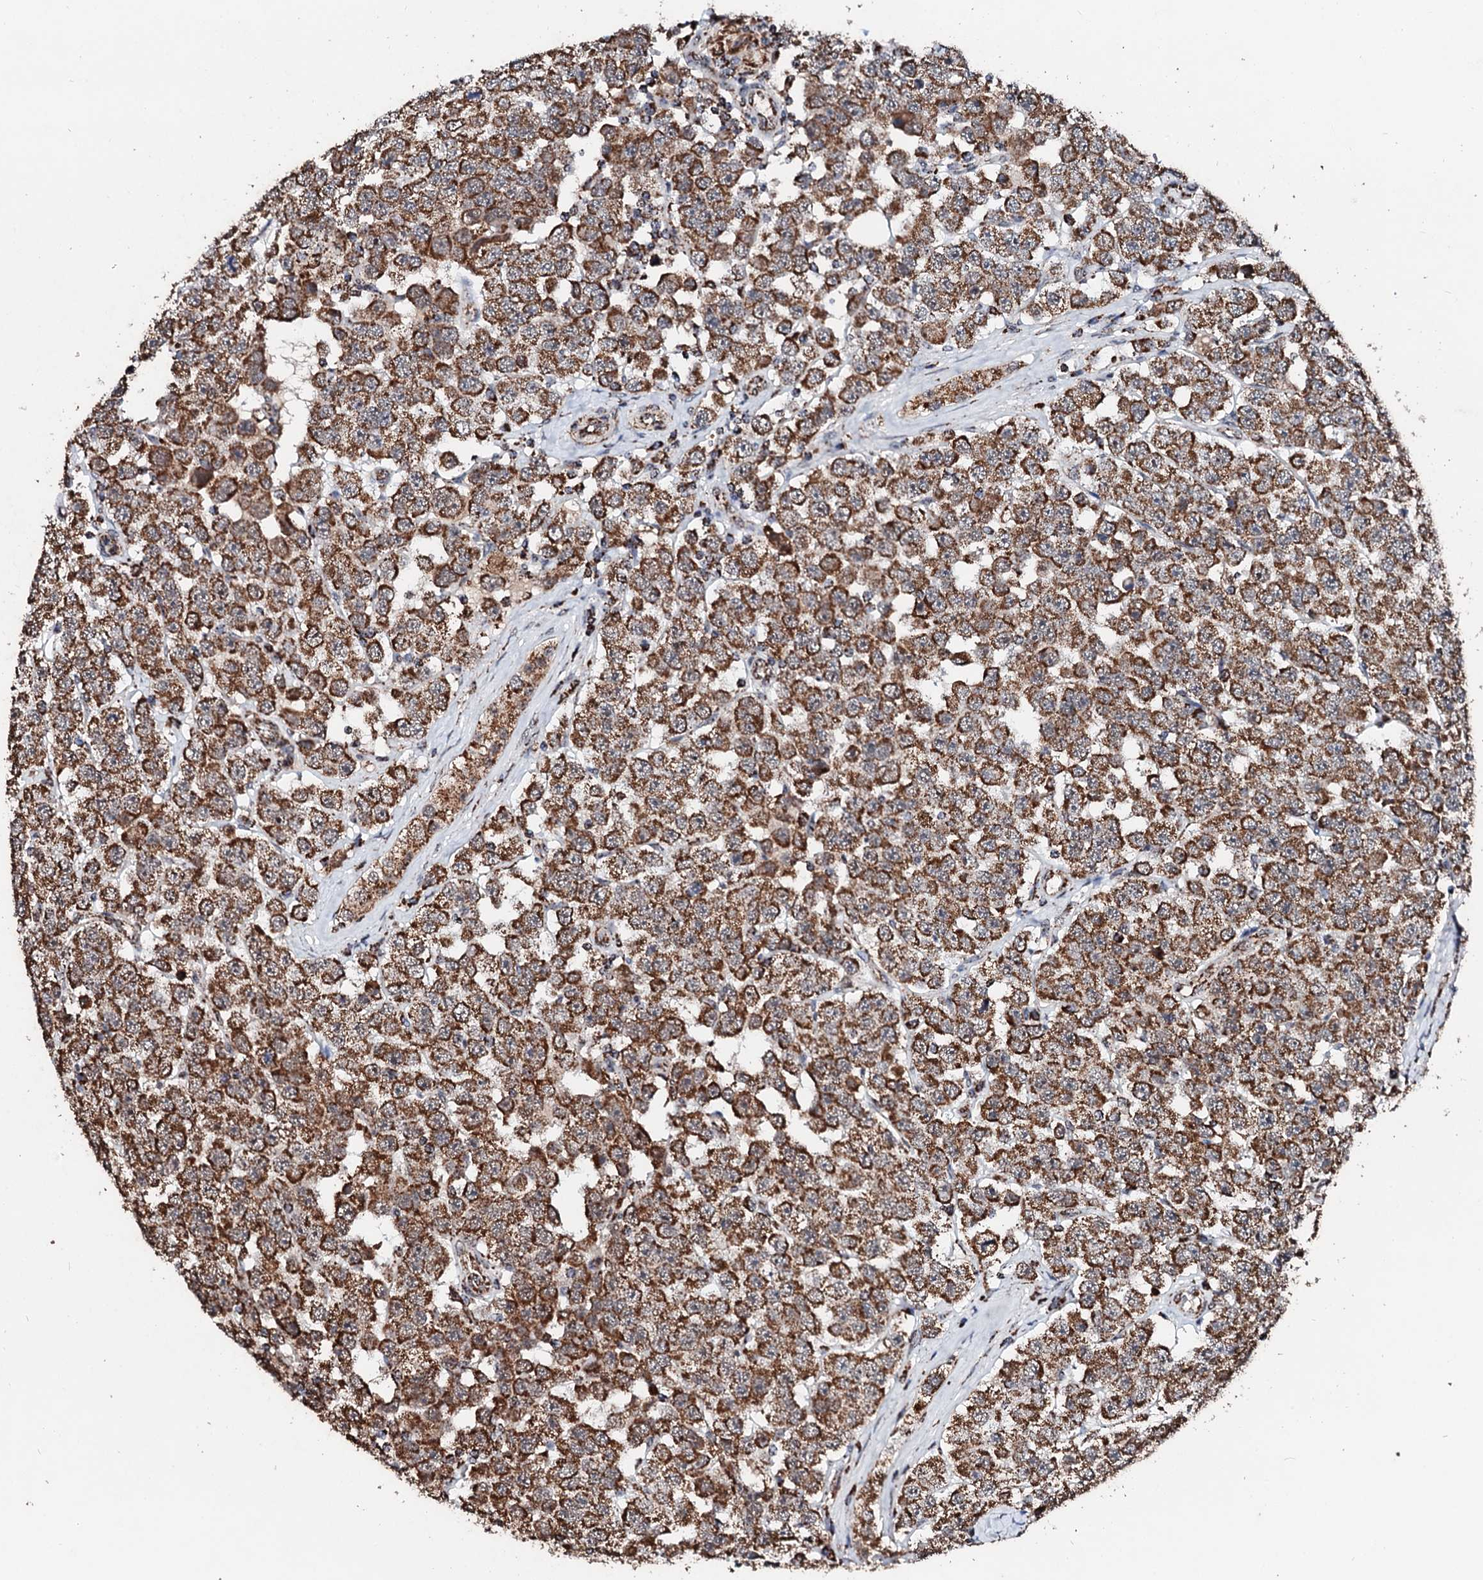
{"staining": {"intensity": "moderate", "quantity": ">75%", "location": "cytoplasmic/membranous"}, "tissue": "testis cancer", "cell_type": "Tumor cells", "image_type": "cancer", "snomed": [{"axis": "morphology", "description": "Seminoma, NOS"}, {"axis": "topography", "description": "Testis"}], "caption": "Brown immunohistochemical staining in human testis cancer (seminoma) reveals moderate cytoplasmic/membranous positivity in approximately >75% of tumor cells.", "gene": "SECISBP2L", "patient": {"sex": "male", "age": 28}}